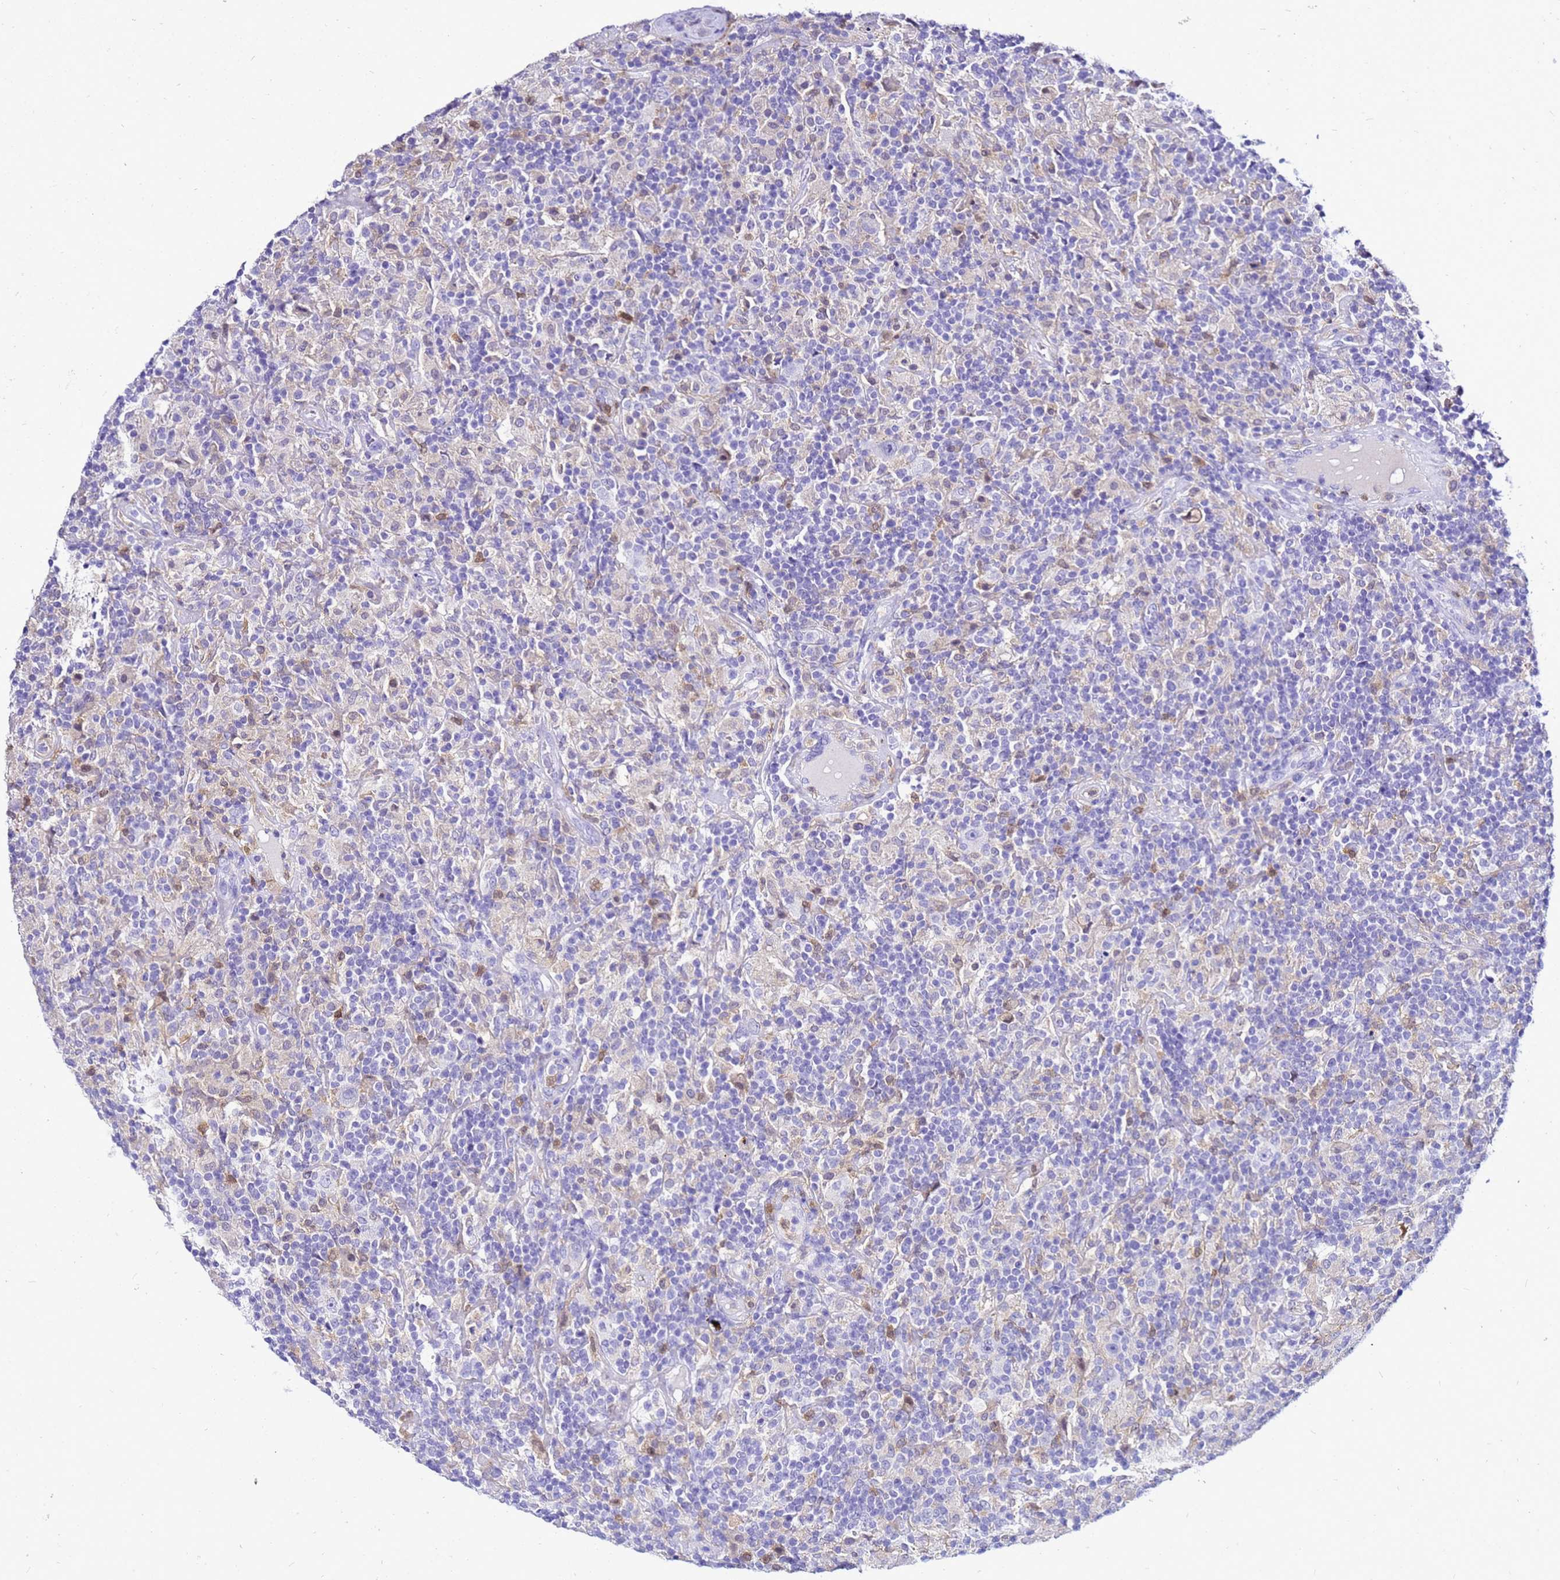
{"staining": {"intensity": "negative", "quantity": "none", "location": "none"}, "tissue": "lymphoma", "cell_type": "Tumor cells", "image_type": "cancer", "snomed": [{"axis": "morphology", "description": "Hodgkin's disease, NOS"}, {"axis": "topography", "description": "Lymph node"}], "caption": "High power microscopy micrograph of an immunohistochemistry histopathology image of lymphoma, revealing no significant positivity in tumor cells.", "gene": "CSTA", "patient": {"sex": "male", "age": 70}}